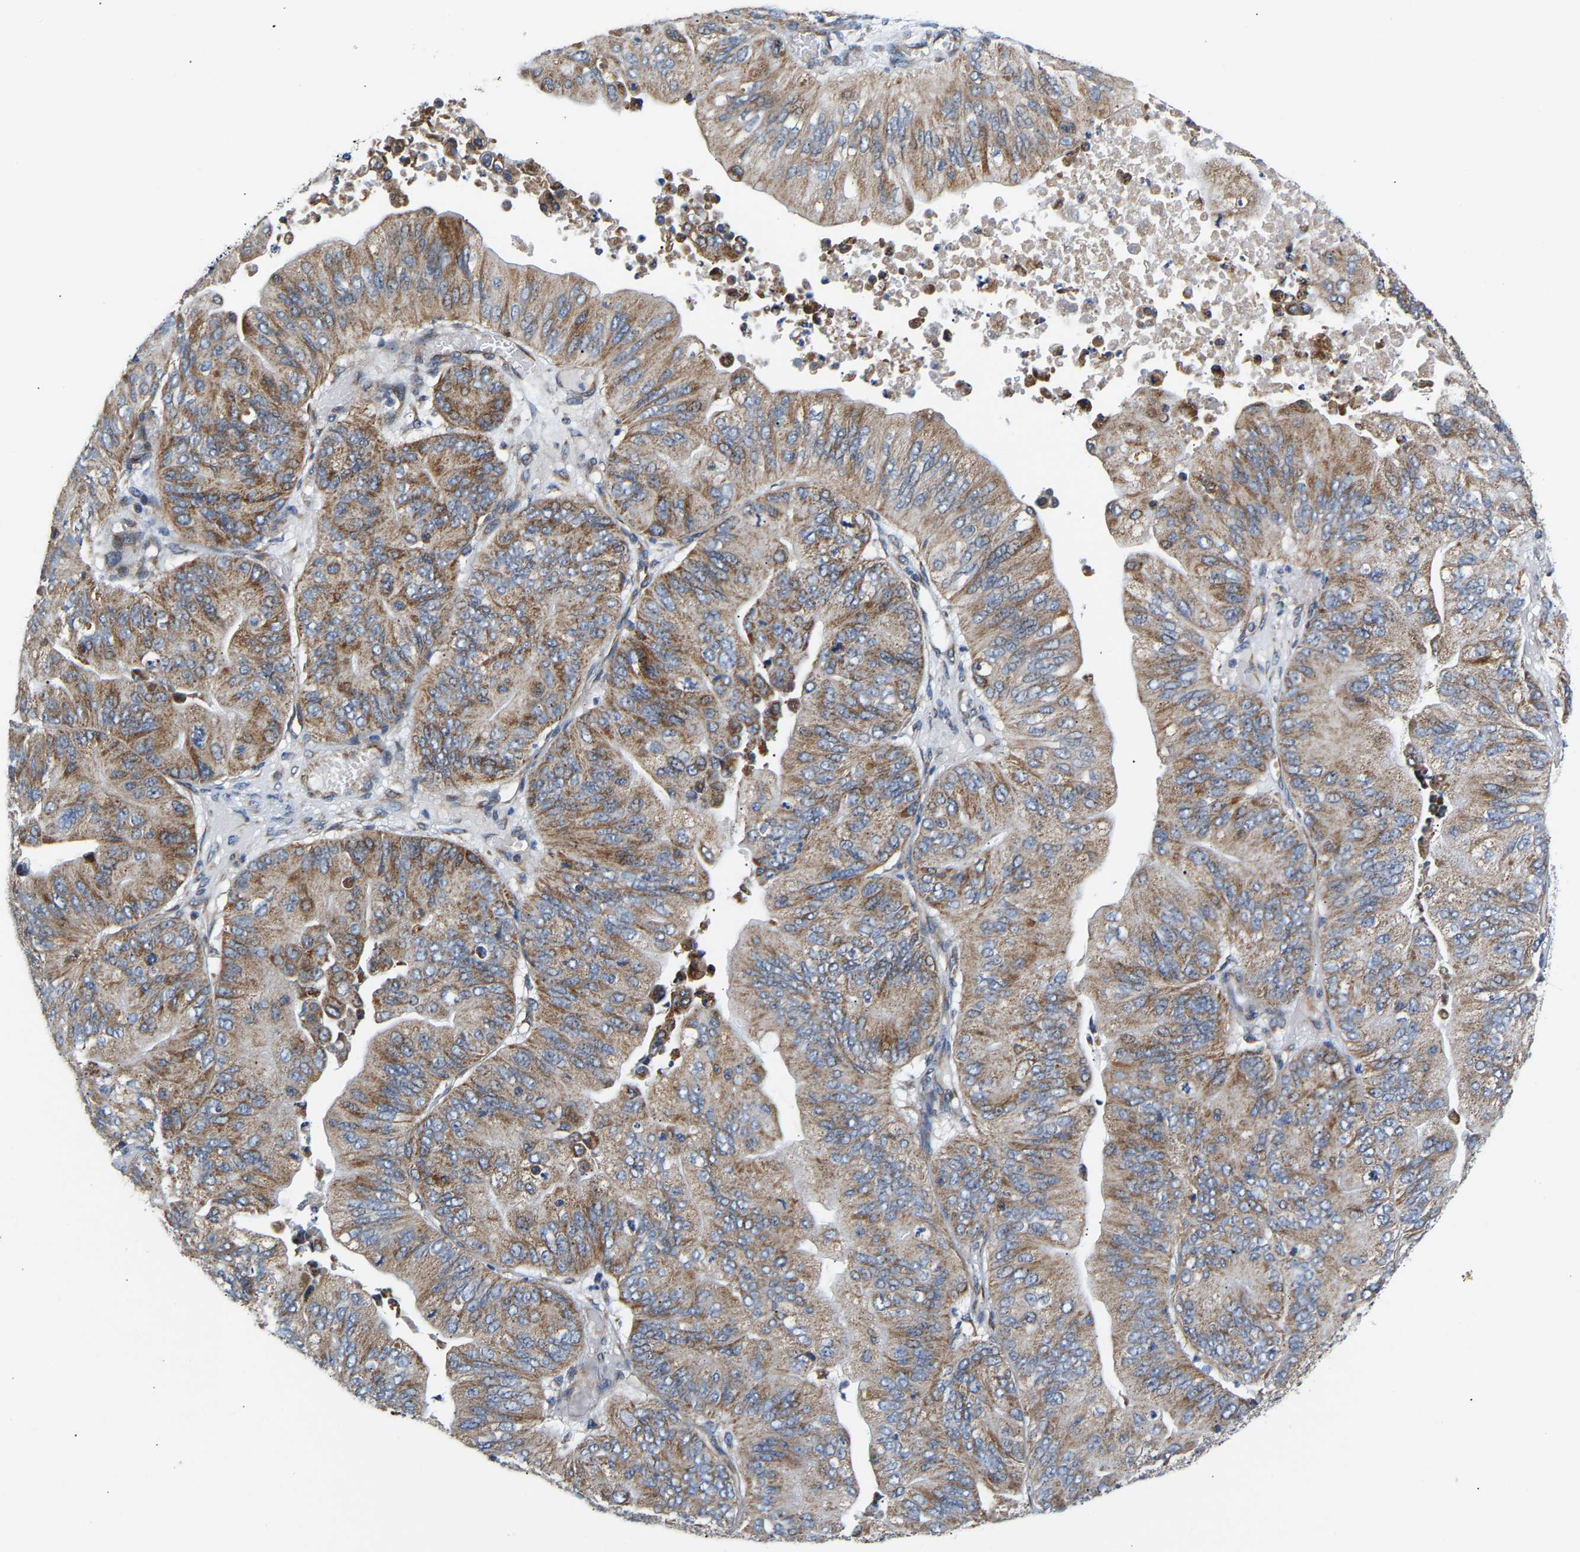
{"staining": {"intensity": "moderate", "quantity": ">75%", "location": "cytoplasmic/membranous"}, "tissue": "ovarian cancer", "cell_type": "Tumor cells", "image_type": "cancer", "snomed": [{"axis": "morphology", "description": "Cystadenocarcinoma, mucinous, NOS"}, {"axis": "topography", "description": "Ovary"}], "caption": "Immunohistochemical staining of human ovarian cancer exhibits medium levels of moderate cytoplasmic/membranous staining in about >75% of tumor cells. The staining is performed using DAB (3,3'-diaminobenzidine) brown chromogen to label protein expression. The nuclei are counter-stained blue using hematoxylin.", "gene": "TMEM168", "patient": {"sex": "female", "age": 61}}